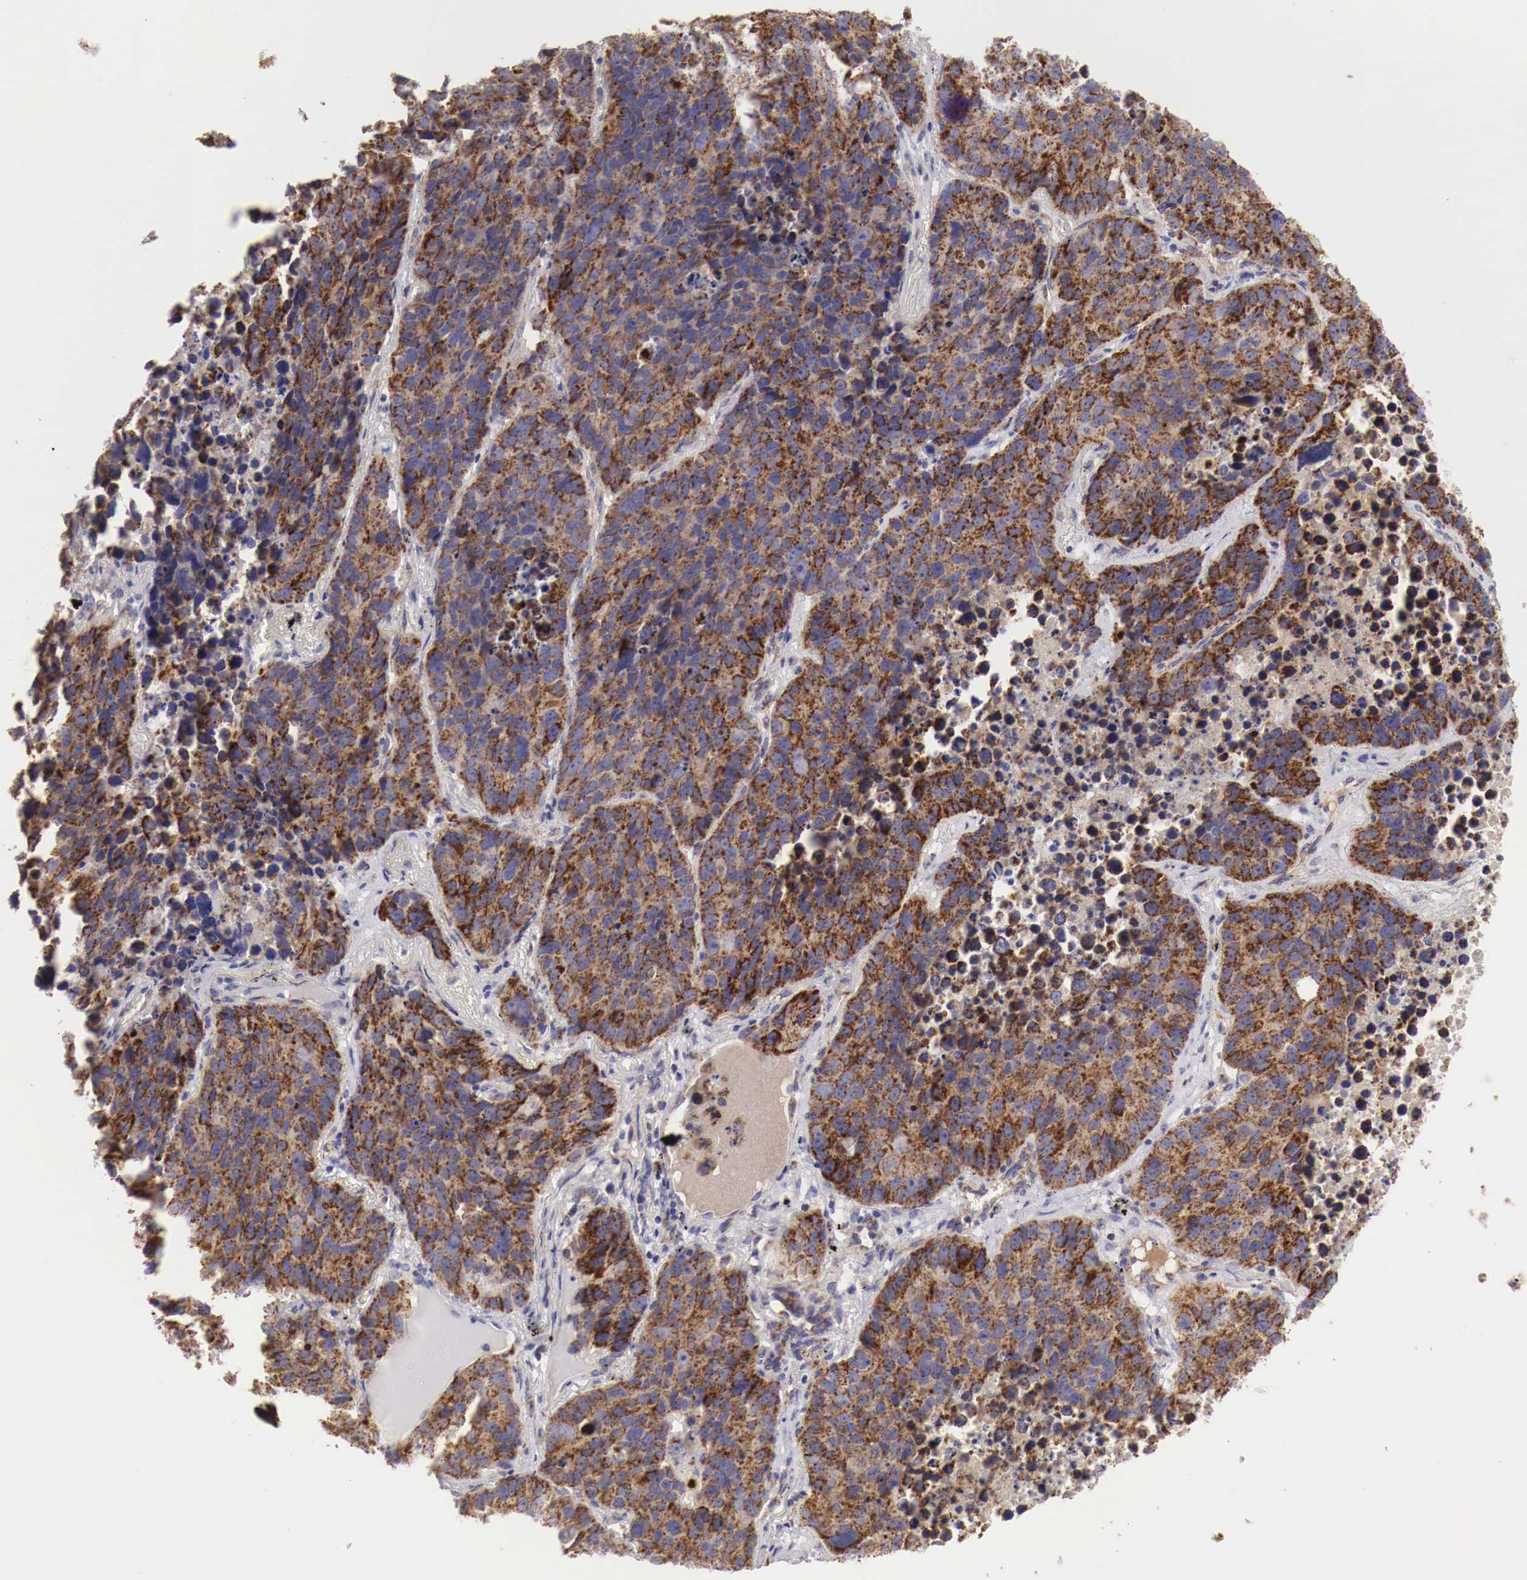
{"staining": {"intensity": "moderate", "quantity": ">75%", "location": "cytoplasmic/membranous"}, "tissue": "lung cancer", "cell_type": "Tumor cells", "image_type": "cancer", "snomed": [{"axis": "morphology", "description": "Carcinoid, malignant, NOS"}, {"axis": "topography", "description": "Lung"}], "caption": "This is a histology image of immunohistochemistry staining of malignant carcinoid (lung), which shows moderate expression in the cytoplasmic/membranous of tumor cells.", "gene": "XPNPEP3", "patient": {"sex": "male", "age": 60}}